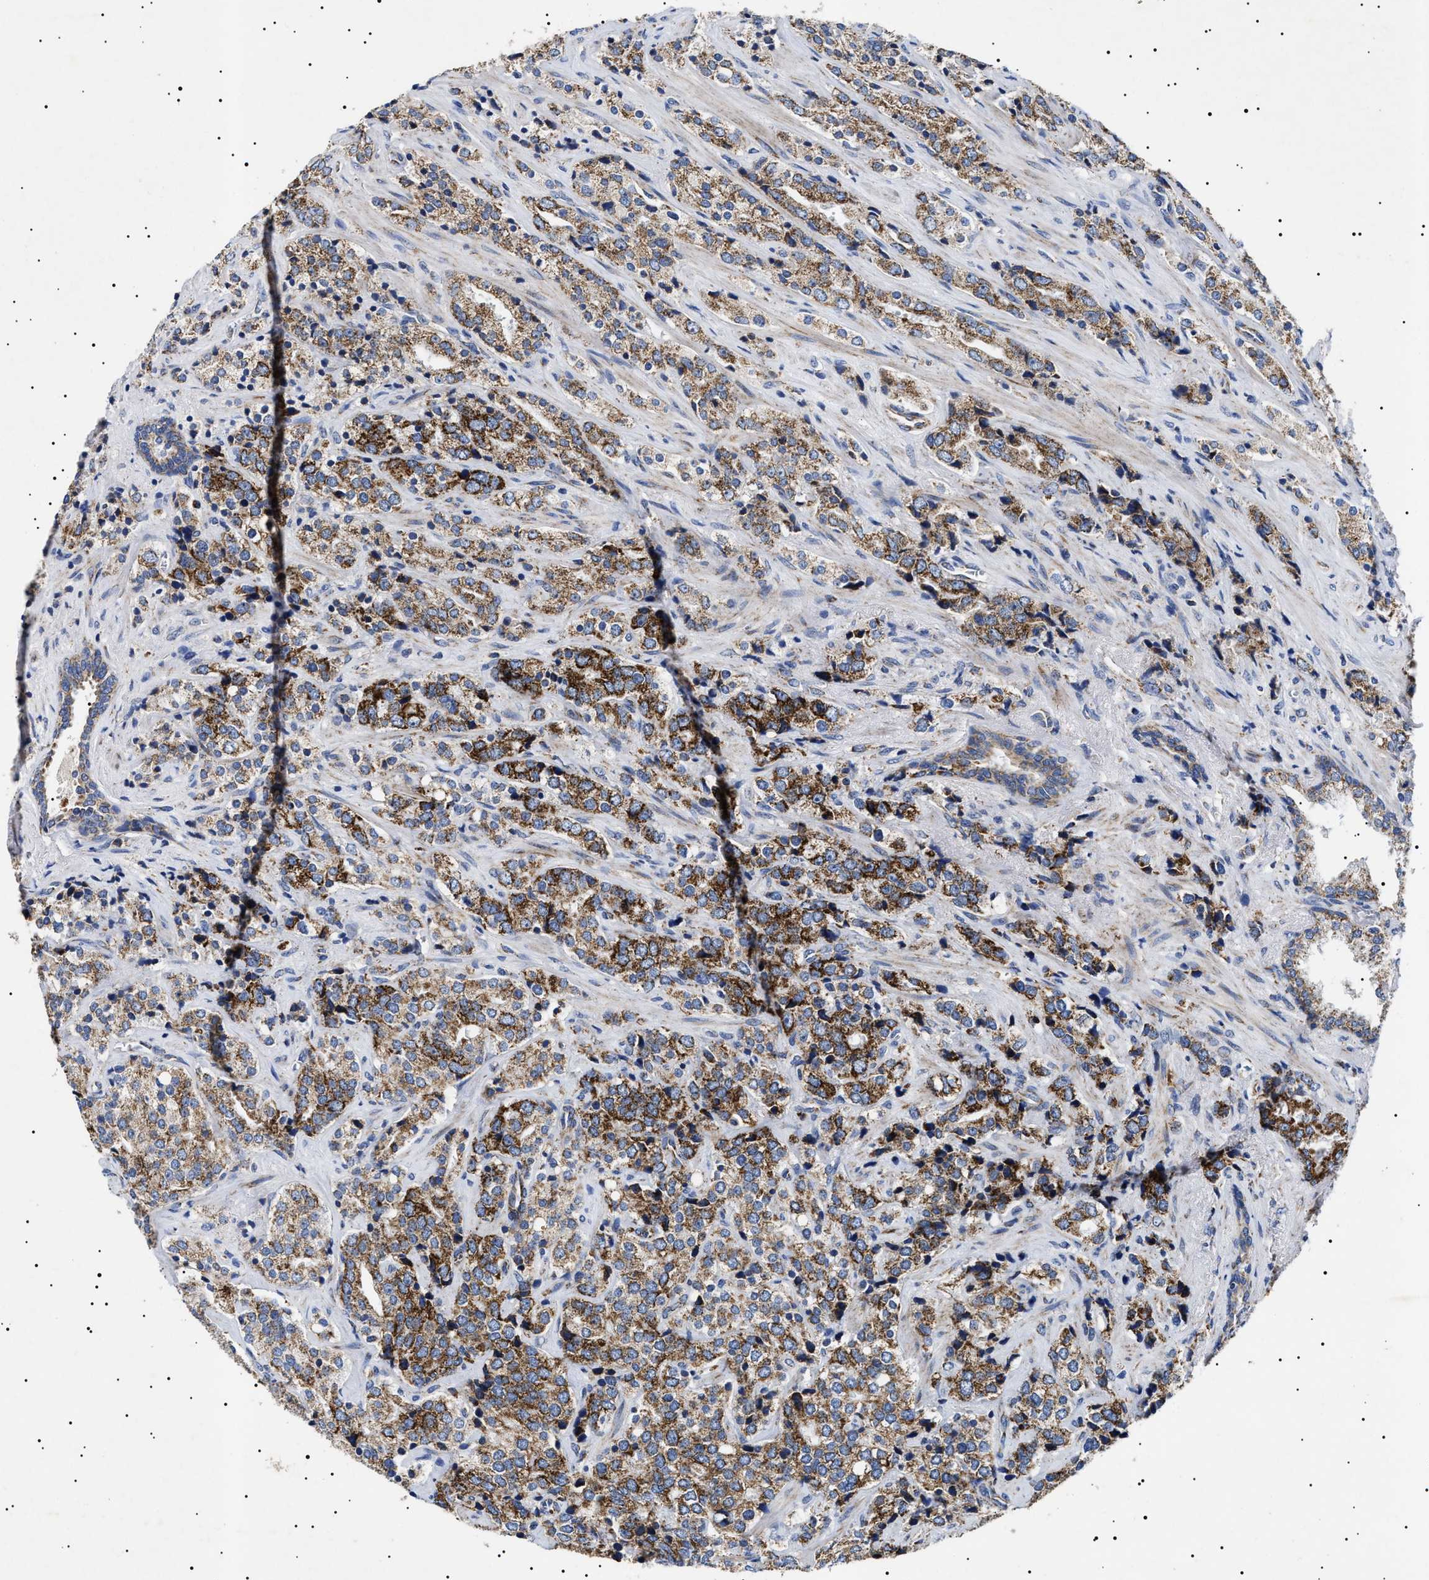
{"staining": {"intensity": "strong", "quantity": ">75%", "location": "cytoplasmic/membranous"}, "tissue": "prostate cancer", "cell_type": "Tumor cells", "image_type": "cancer", "snomed": [{"axis": "morphology", "description": "Adenocarcinoma, High grade"}, {"axis": "topography", "description": "Prostate"}], "caption": "Prostate cancer (adenocarcinoma (high-grade)) stained for a protein shows strong cytoplasmic/membranous positivity in tumor cells. (DAB IHC with brightfield microscopy, high magnification).", "gene": "CHRDL2", "patient": {"sex": "male", "age": 71}}